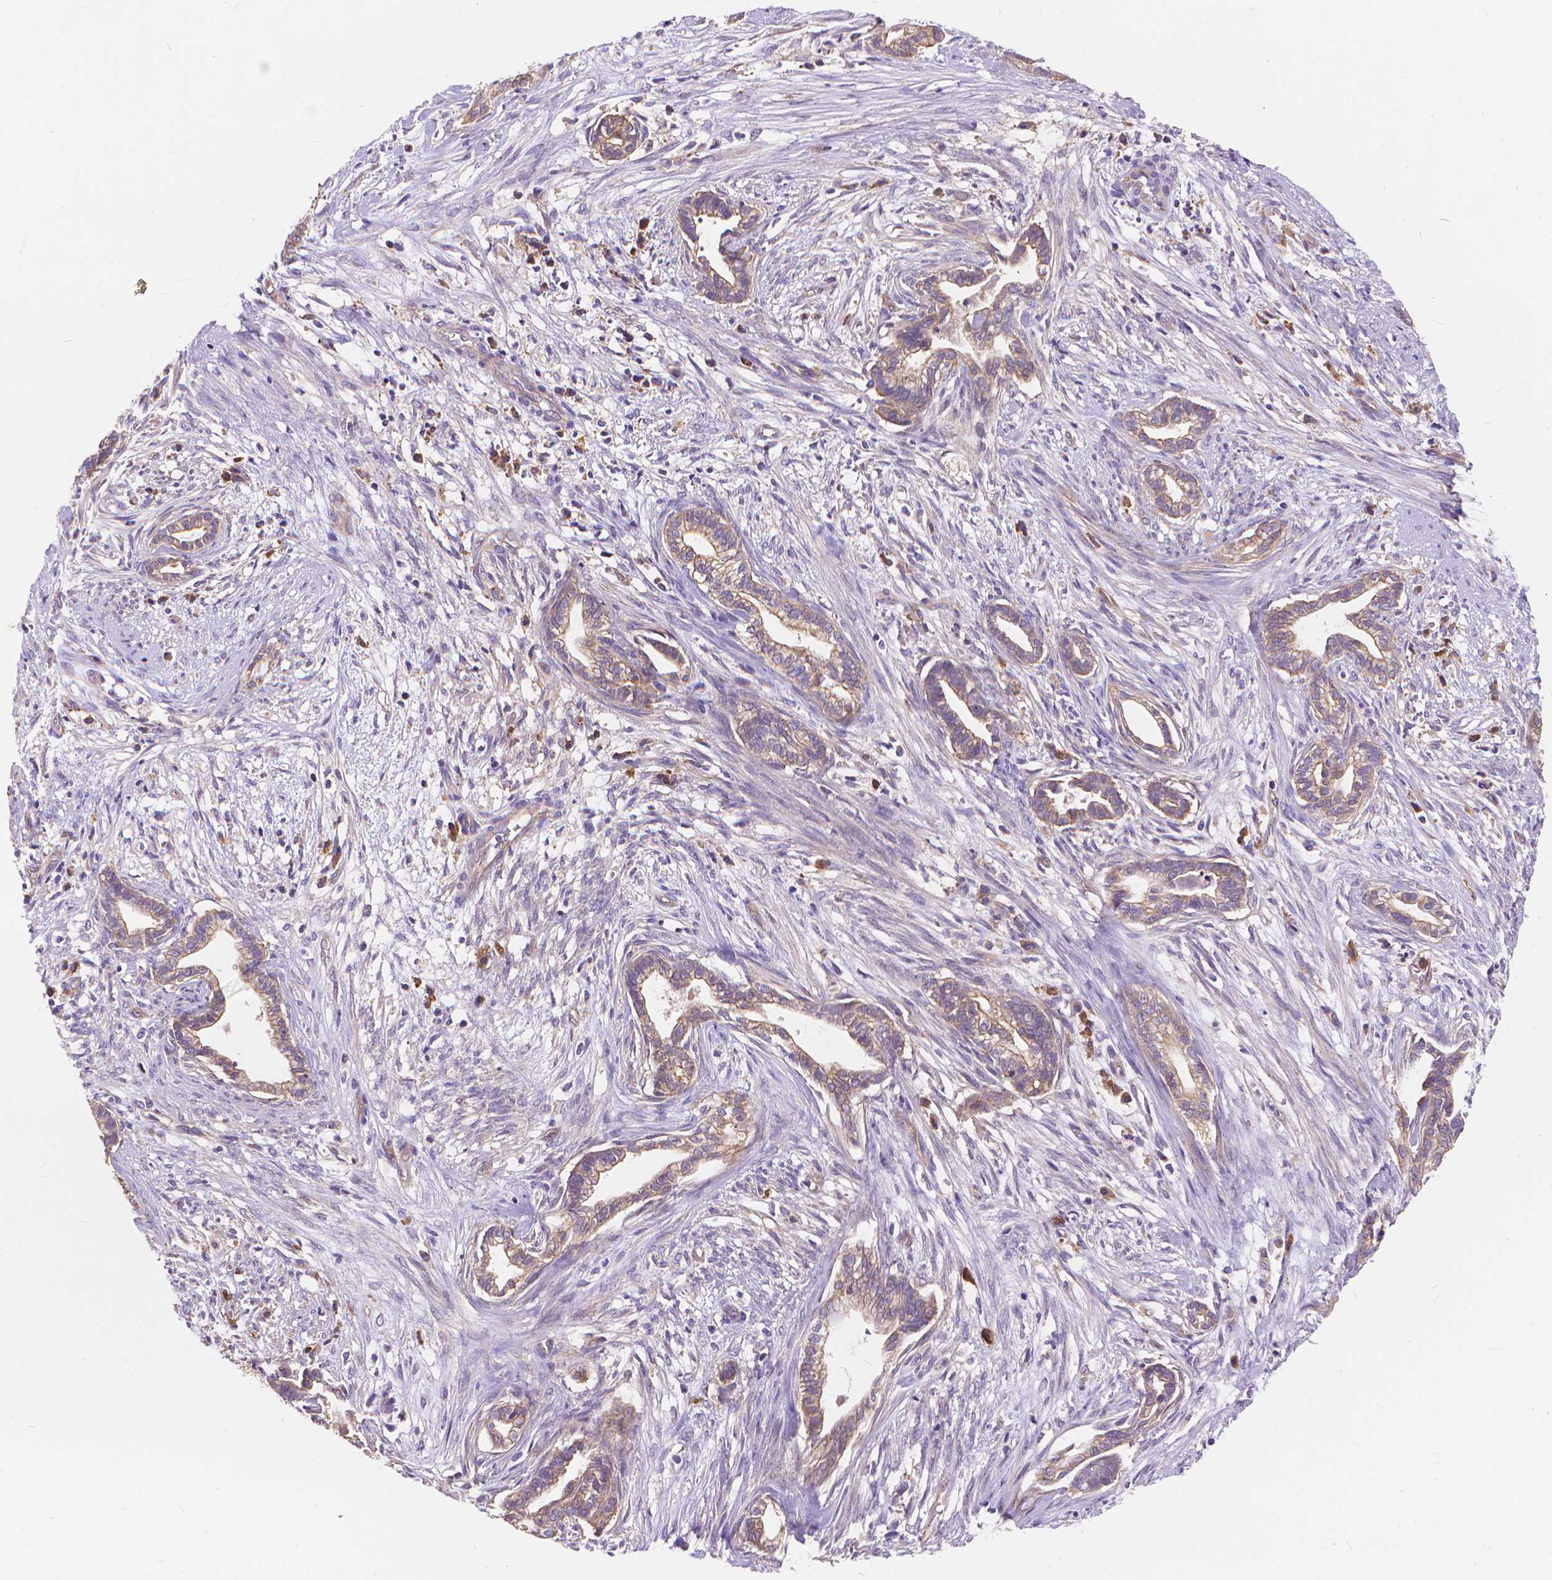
{"staining": {"intensity": "weak", "quantity": "<25%", "location": "cytoplasmic/membranous"}, "tissue": "cervical cancer", "cell_type": "Tumor cells", "image_type": "cancer", "snomed": [{"axis": "morphology", "description": "Adenocarcinoma, NOS"}, {"axis": "topography", "description": "Cervix"}], "caption": "Immunohistochemistry (IHC) of human cervical adenocarcinoma demonstrates no staining in tumor cells.", "gene": "ARAP1", "patient": {"sex": "female", "age": 62}}